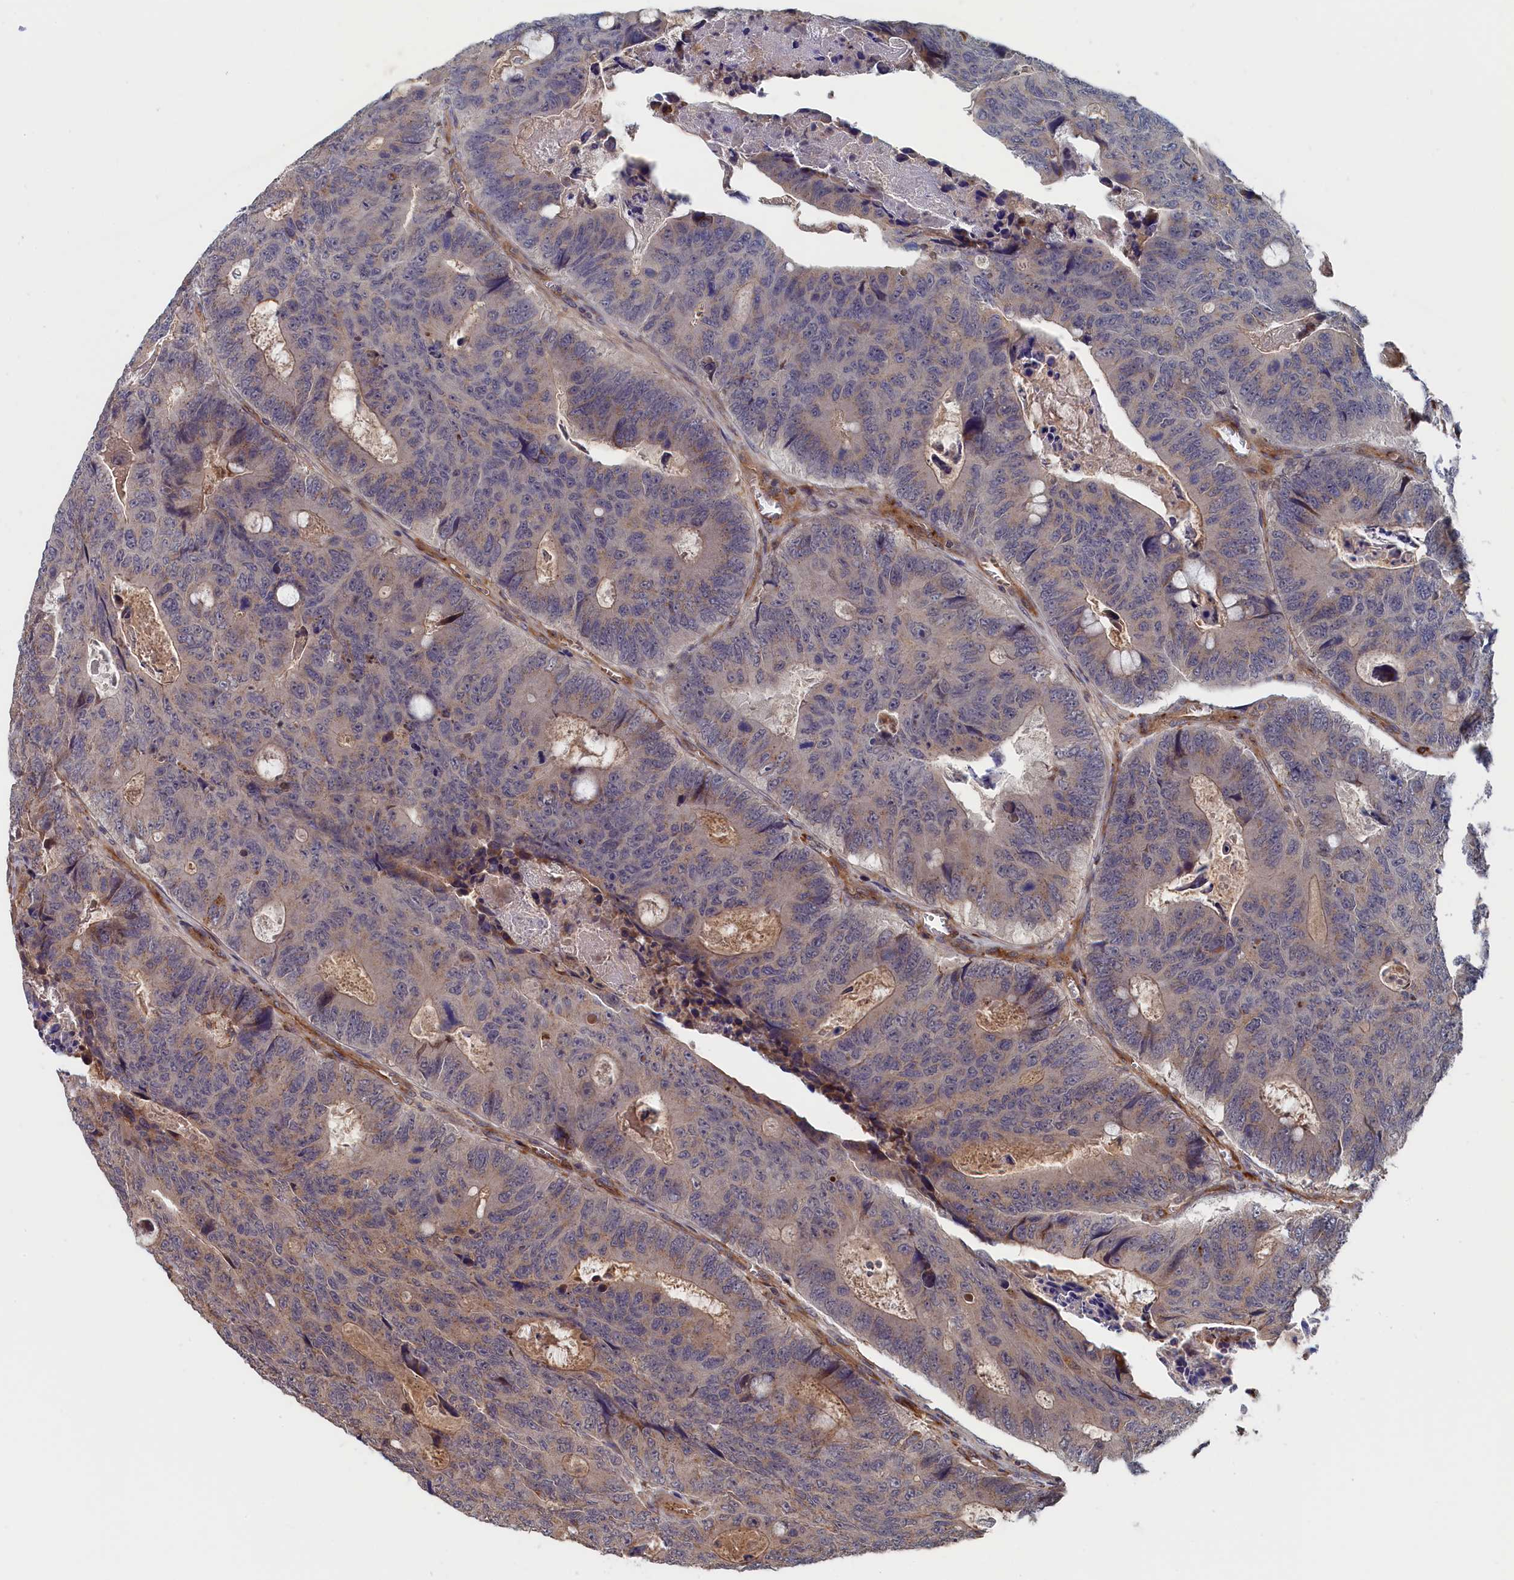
{"staining": {"intensity": "weak", "quantity": "<25%", "location": "cytoplasmic/membranous"}, "tissue": "colorectal cancer", "cell_type": "Tumor cells", "image_type": "cancer", "snomed": [{"axis": "morphology", "description": "Adenocarcinoma, NOS"}, {"axis": "topography", "description": "Colon"}], "caption": "A histopathology image of human colorectal cancer is negative for staining in tumor cells. (Immunohistochemistry (ihc), brightfield microscopy, high magnification).", "gene": "TRAPPC2L", "patient": {"sex": "male", "age": 87}}